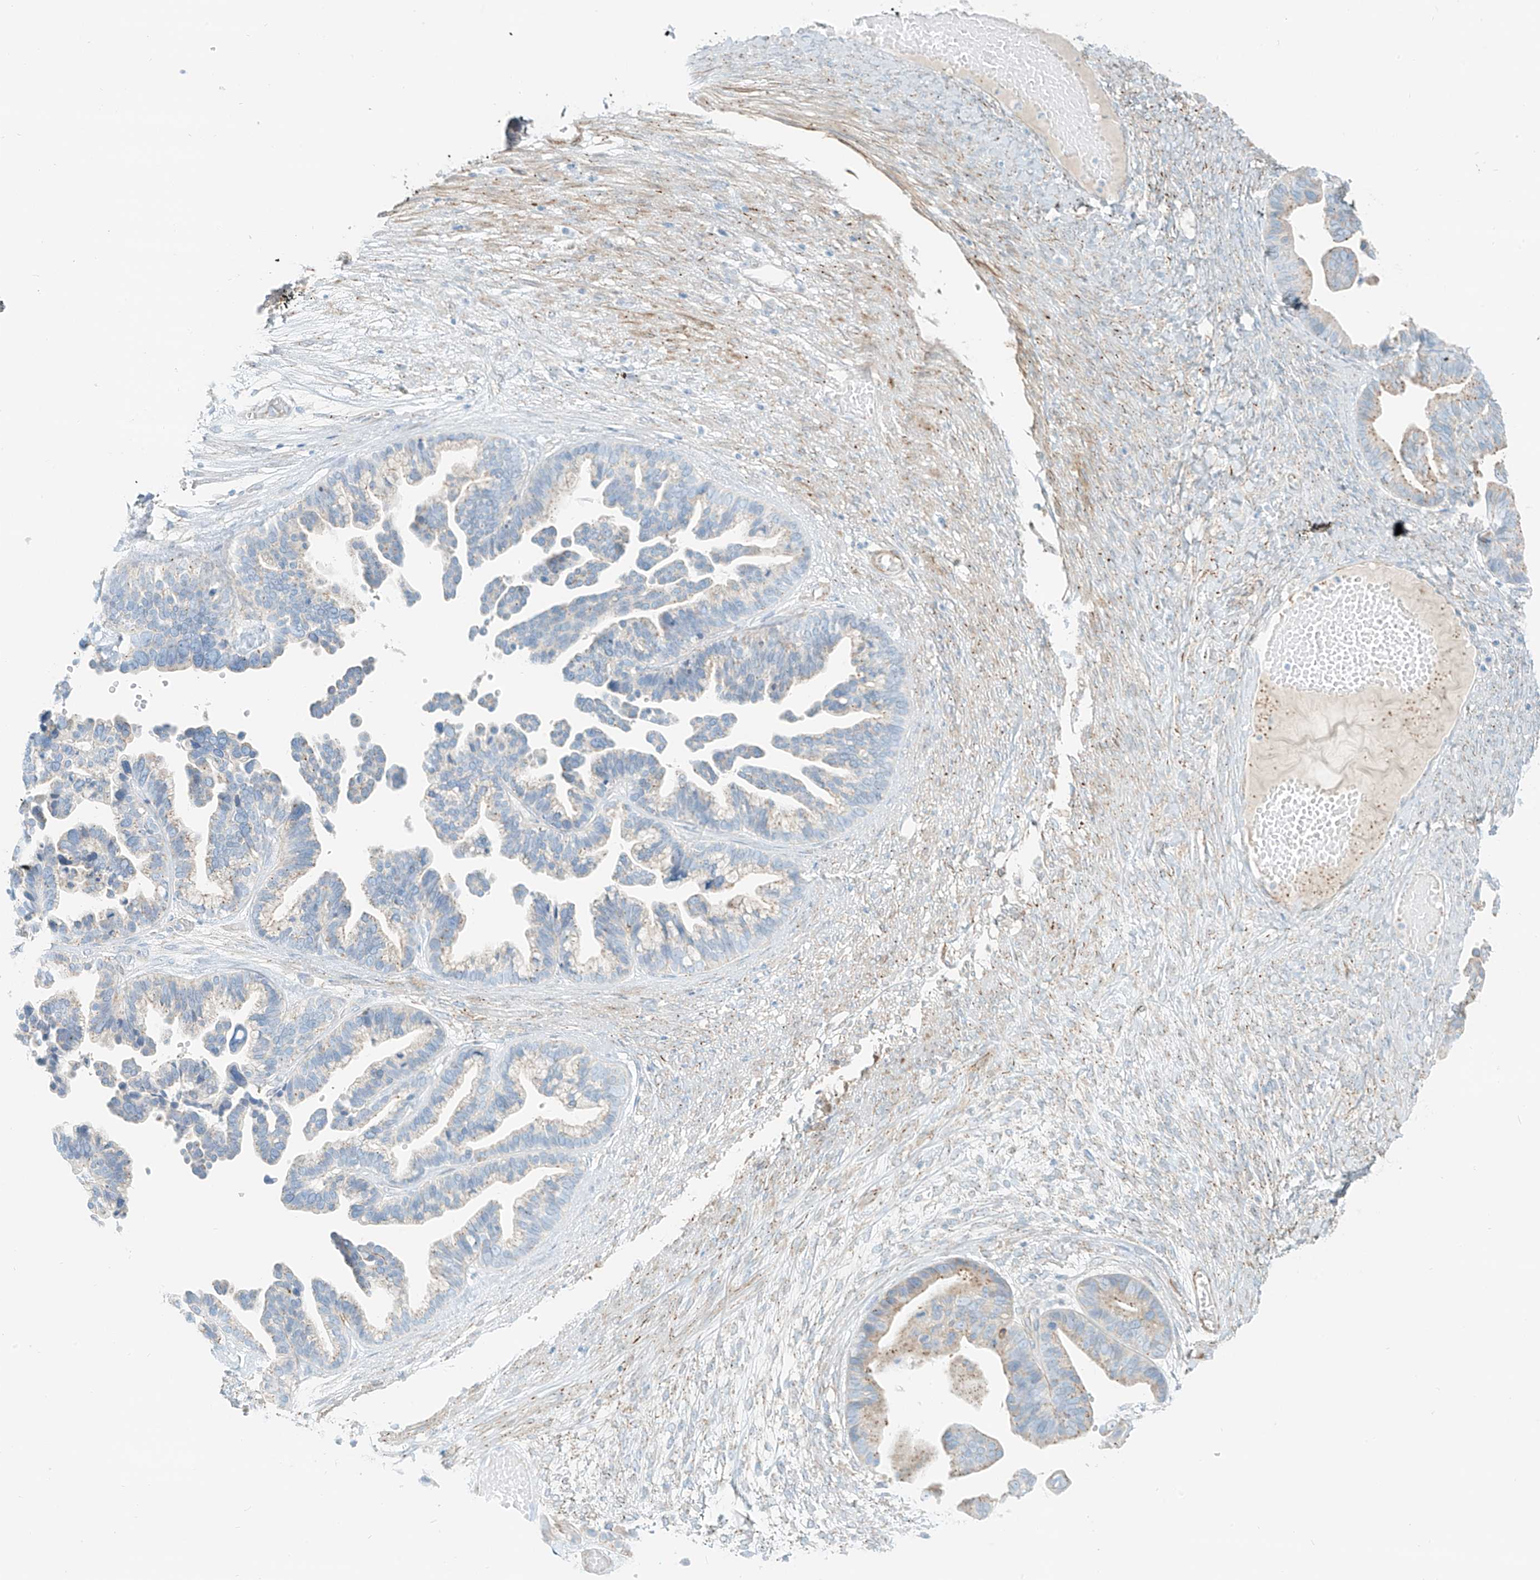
{"staining": {"intensity": "negative", "quantity": "none", "location": "none"}, "tissue": "ovarian cancer", "cell_type": "Tumor cells", "image_type": "cancer", "snomed": [{"axis": "morphology", "description": "Cystadenocarcinoma, serous, NOS"}, {"axis": "topography", "description": "Ovary"}], "caption": "Tumor cells are negative for protein expression in human serous cystadenocarcinoma (ovarian).", "gene": "SMCP", "patient": {"sex": "female", "age": 56}}